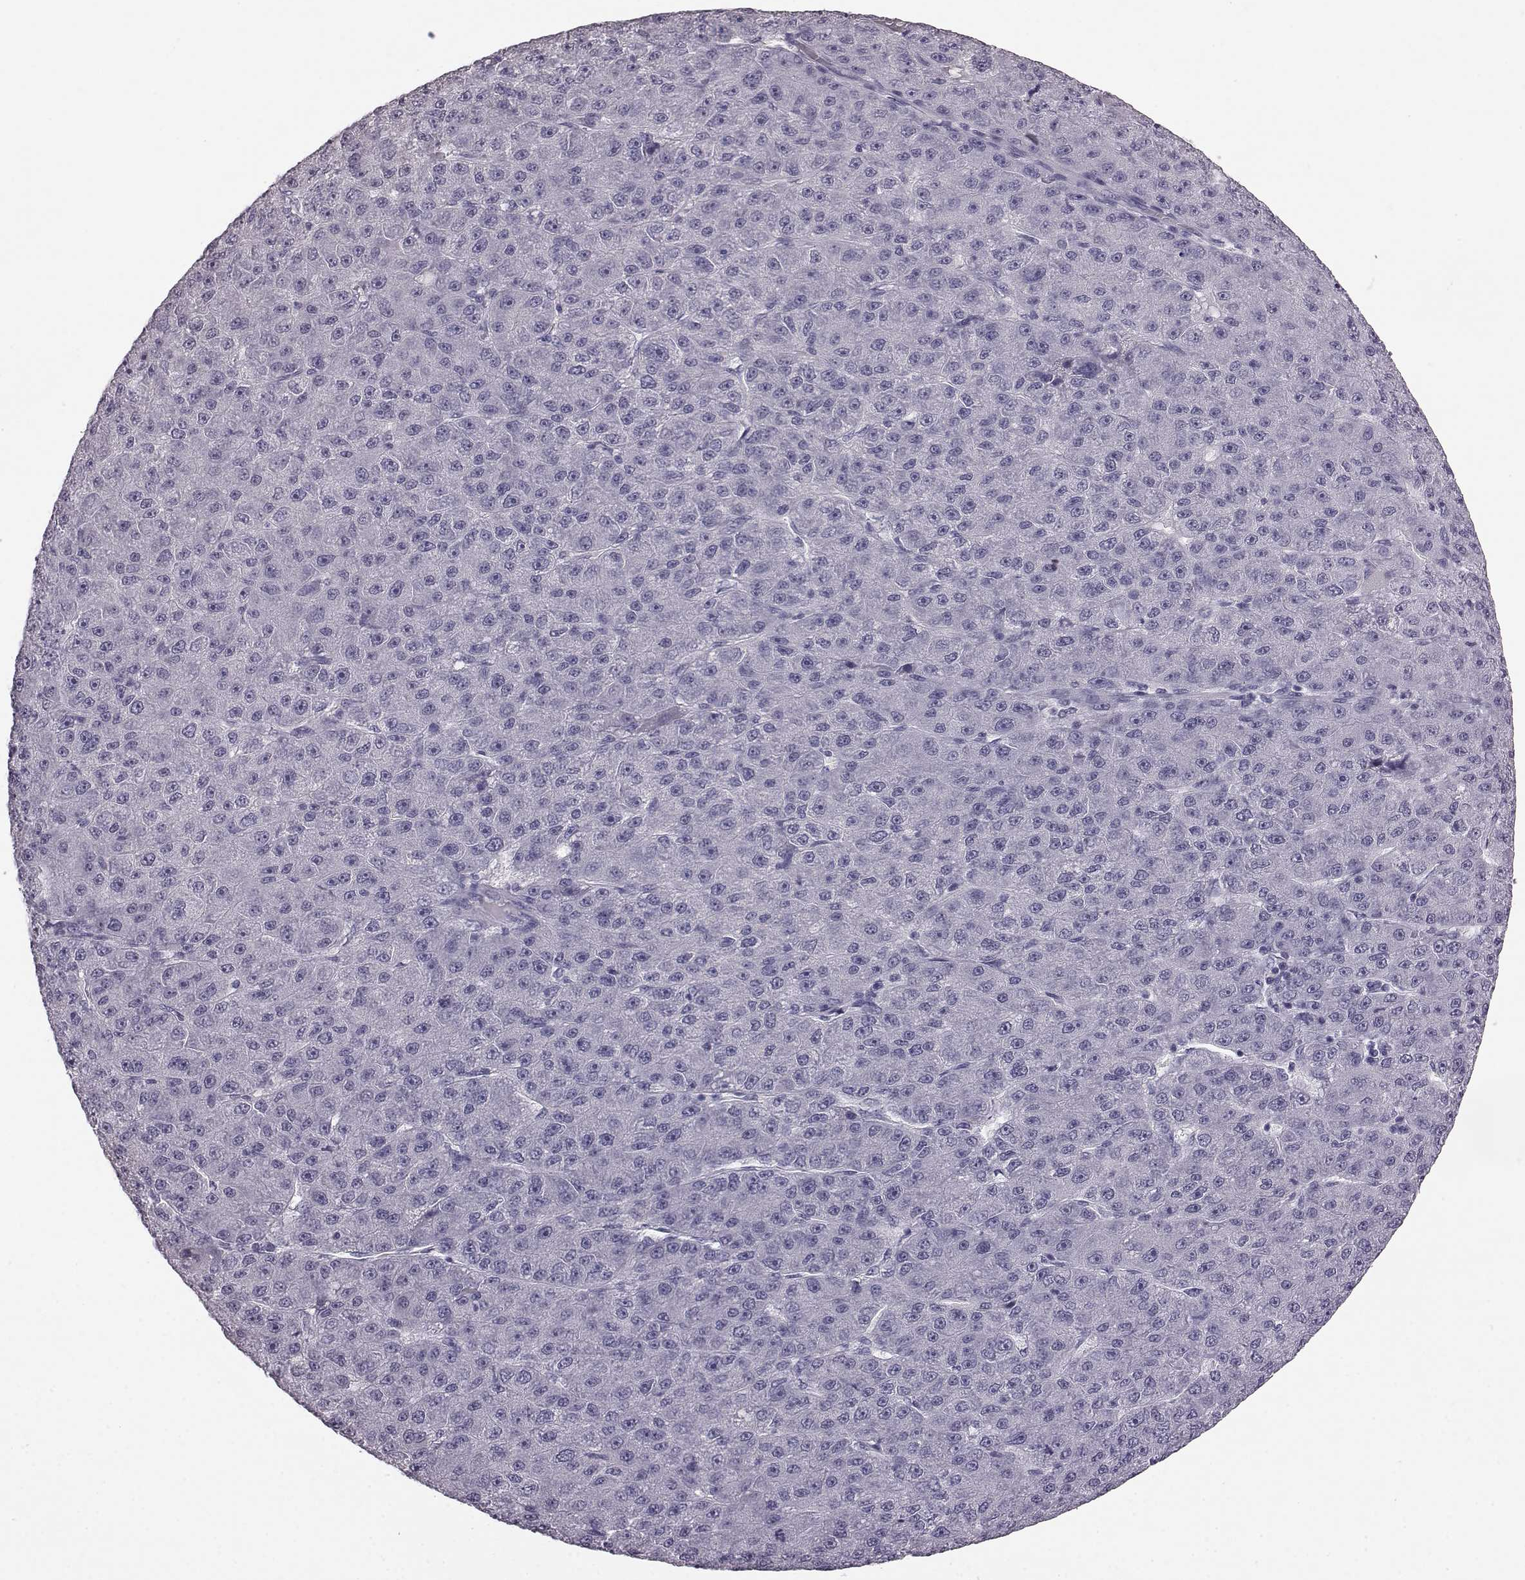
{"staining": {"intensity": "negative", "quantity": "none", "location": "none"}, "tissue": "liver cancer", "cell_type": "Tumor cells", "image_type": "cancer", "snomed": [{"axis": "morphology", "description": "Carcinoma, Hepatocellular, NOS"}, {"axis": "topography", "description": "Liver"}], "caption": "Immunohistochemistry (IHC) micrograph of neoplastic tissue: human liver cancer stained with DAB (3,3'-diaminobenzidine) reveals no significant protein expression in tumor cells.", "gene": "AIPL1", "patient": {"sex": "male", "age": 67}}